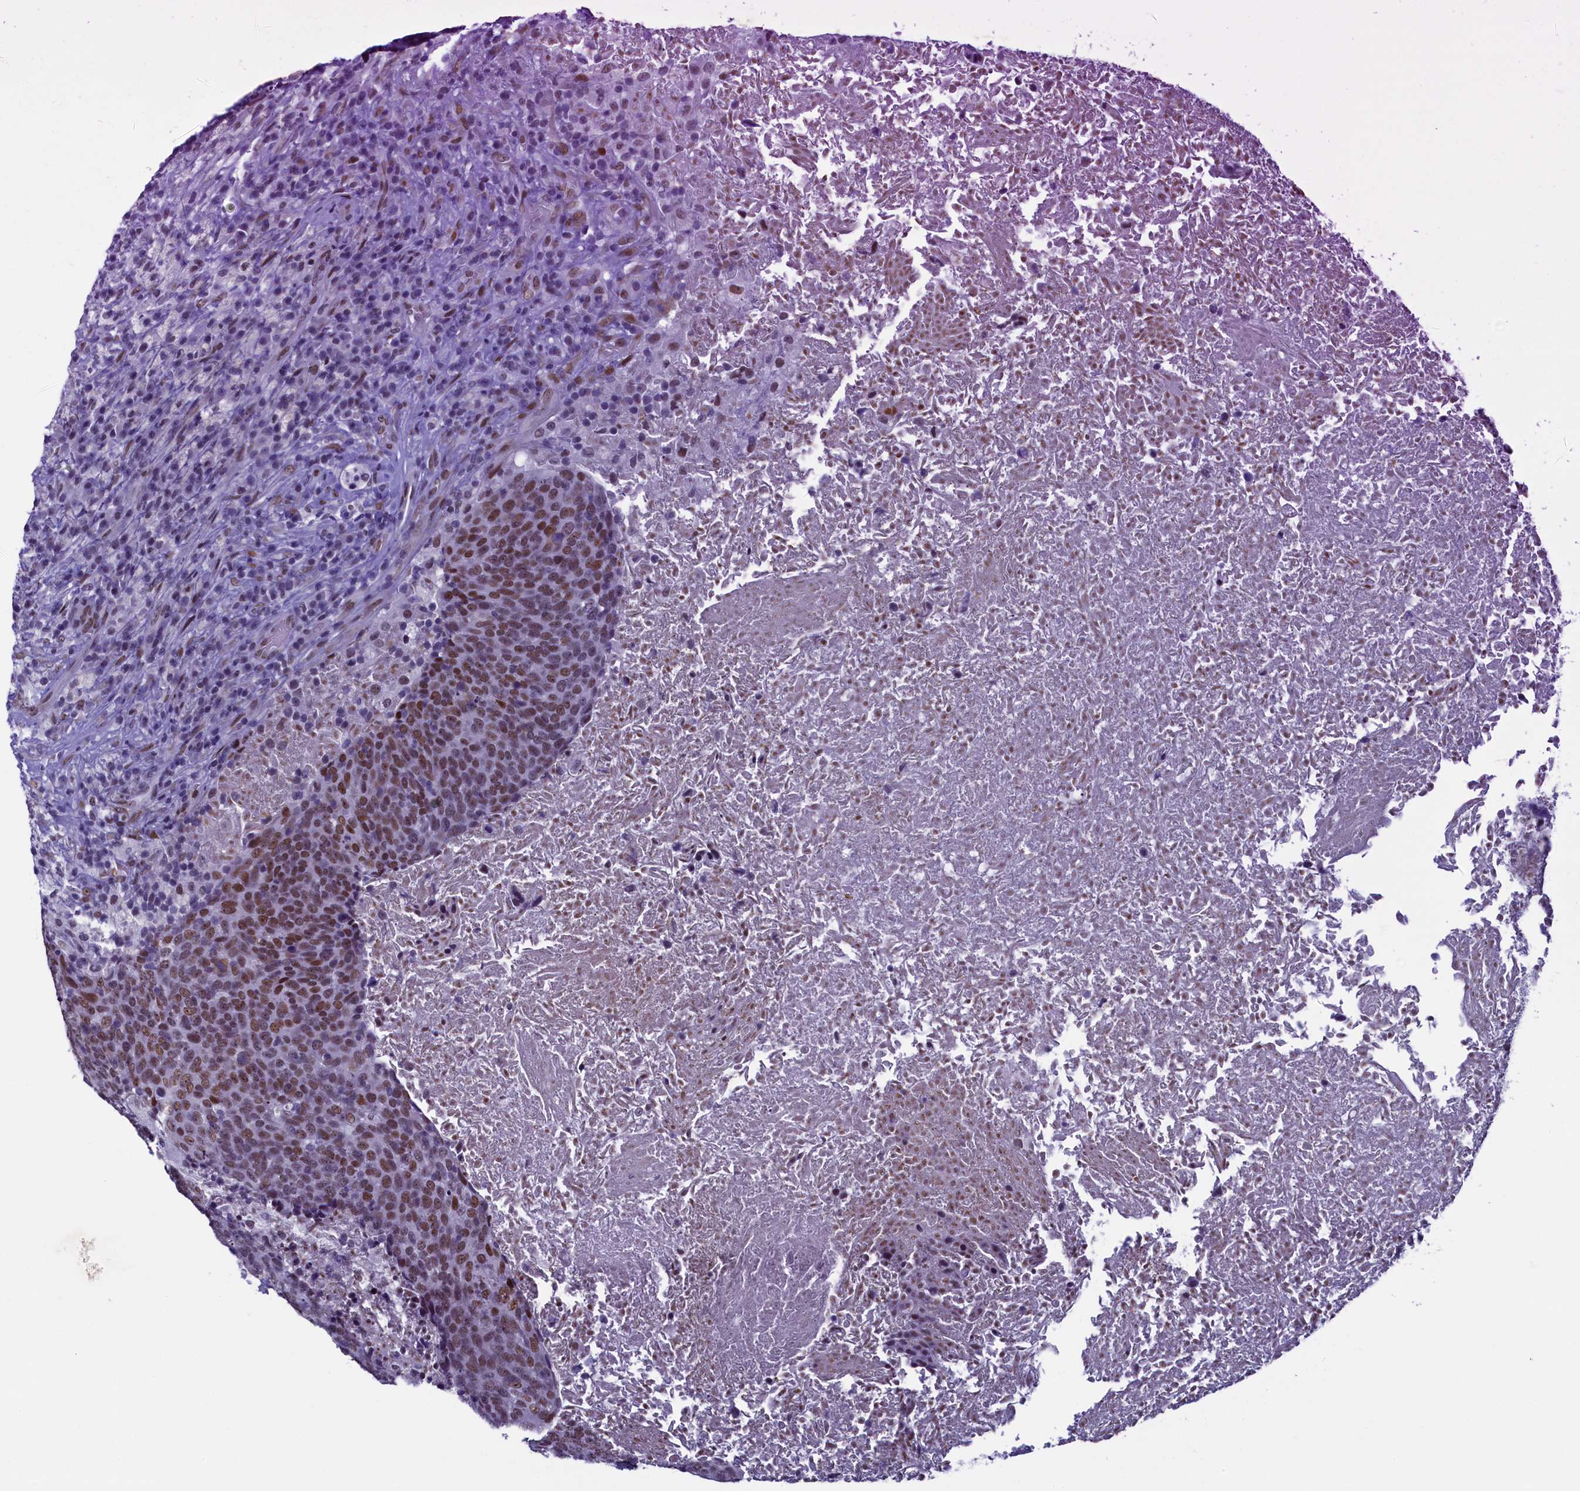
{"staining": {"intensity": "moderate", "quantity": ">75%", "location": "nuclear"}, "tissue": "head and neck cancer", "cell_type": "Tumor cells", "image_type": "cancer", "snomed": [{"axis": "morphology", "description": "Squamous cell carcinoma, NOS"}, {"axis": "morphology", "description": "Squamous cell carcinoma, metastatic, NOS"}, {"axis": "topography", "description": "Lymph node"}, {"axis": "topography", "description": "Head-Neck"}], "caption": "Protein staining by immunohistochemistry reveals moderate nuclear expression in about >75% of tumor cells in head and neck cancer. The staining is performed using DAB brown chromogen to label protein expression. The nuclei are counter-stained blue using hematoxylin.", "gene": "SUGP2", "patient": {"sex": "male", "age": 62}}